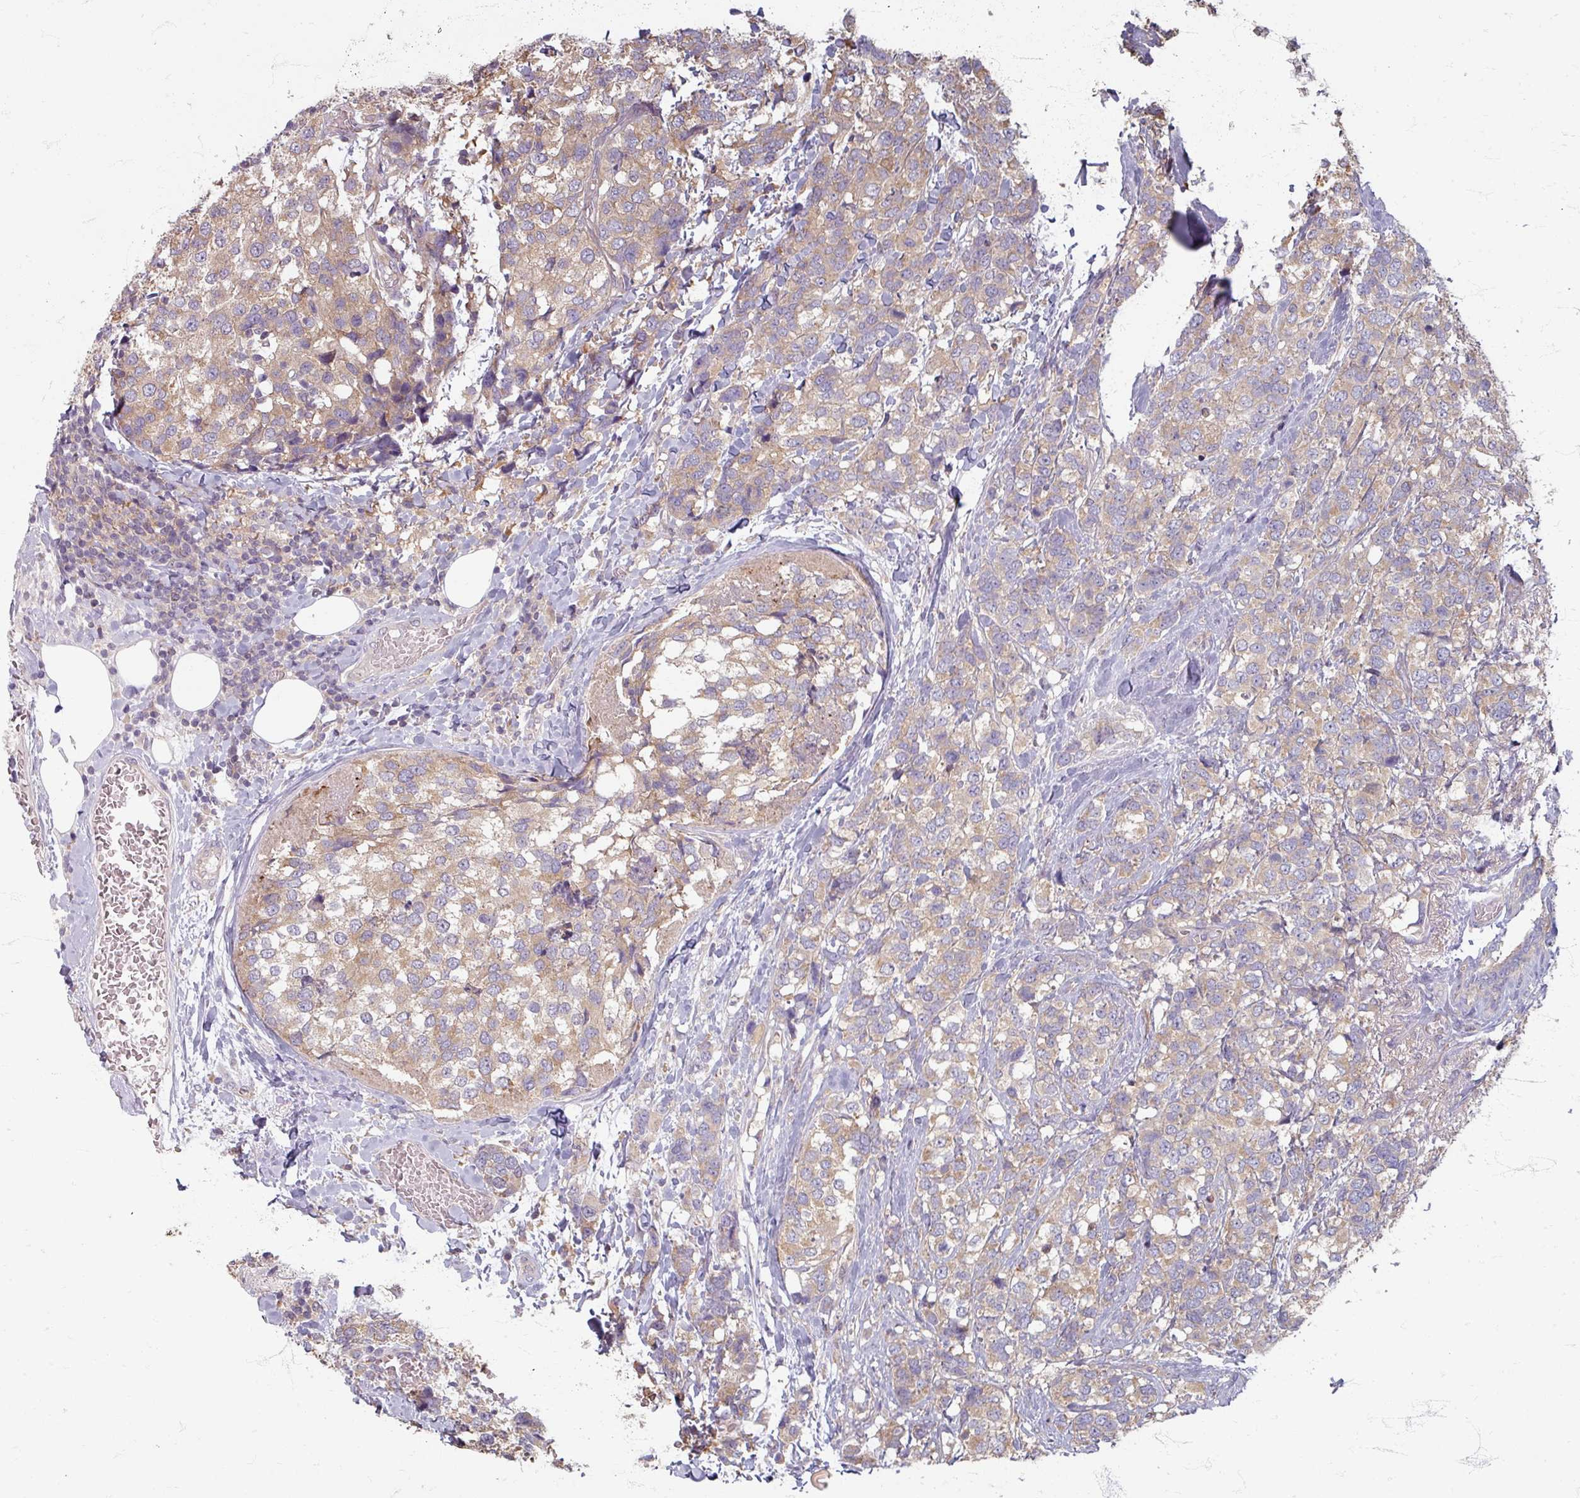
{"staining": {"intensity": "weak", "quantity": ">75%", "location": "cytoplasmic/membranous"}, "tissue": "breast cancer", "cell_type": "Tumor cells", "image_type": "cancer", "snomed": [{"axis": "morphology", "description": "Lobular carcinoma"}, {"axis": "topography", "description": "Breast"}], "caption": "Immunohistochemistry of human lobular carcinoma (breast) reveals low levels of weak cytoplasmic/membranous expression in approximately >75% of tumor cells.", "gene": "STAM", "patient": {"sex": "female", "age": 59}}